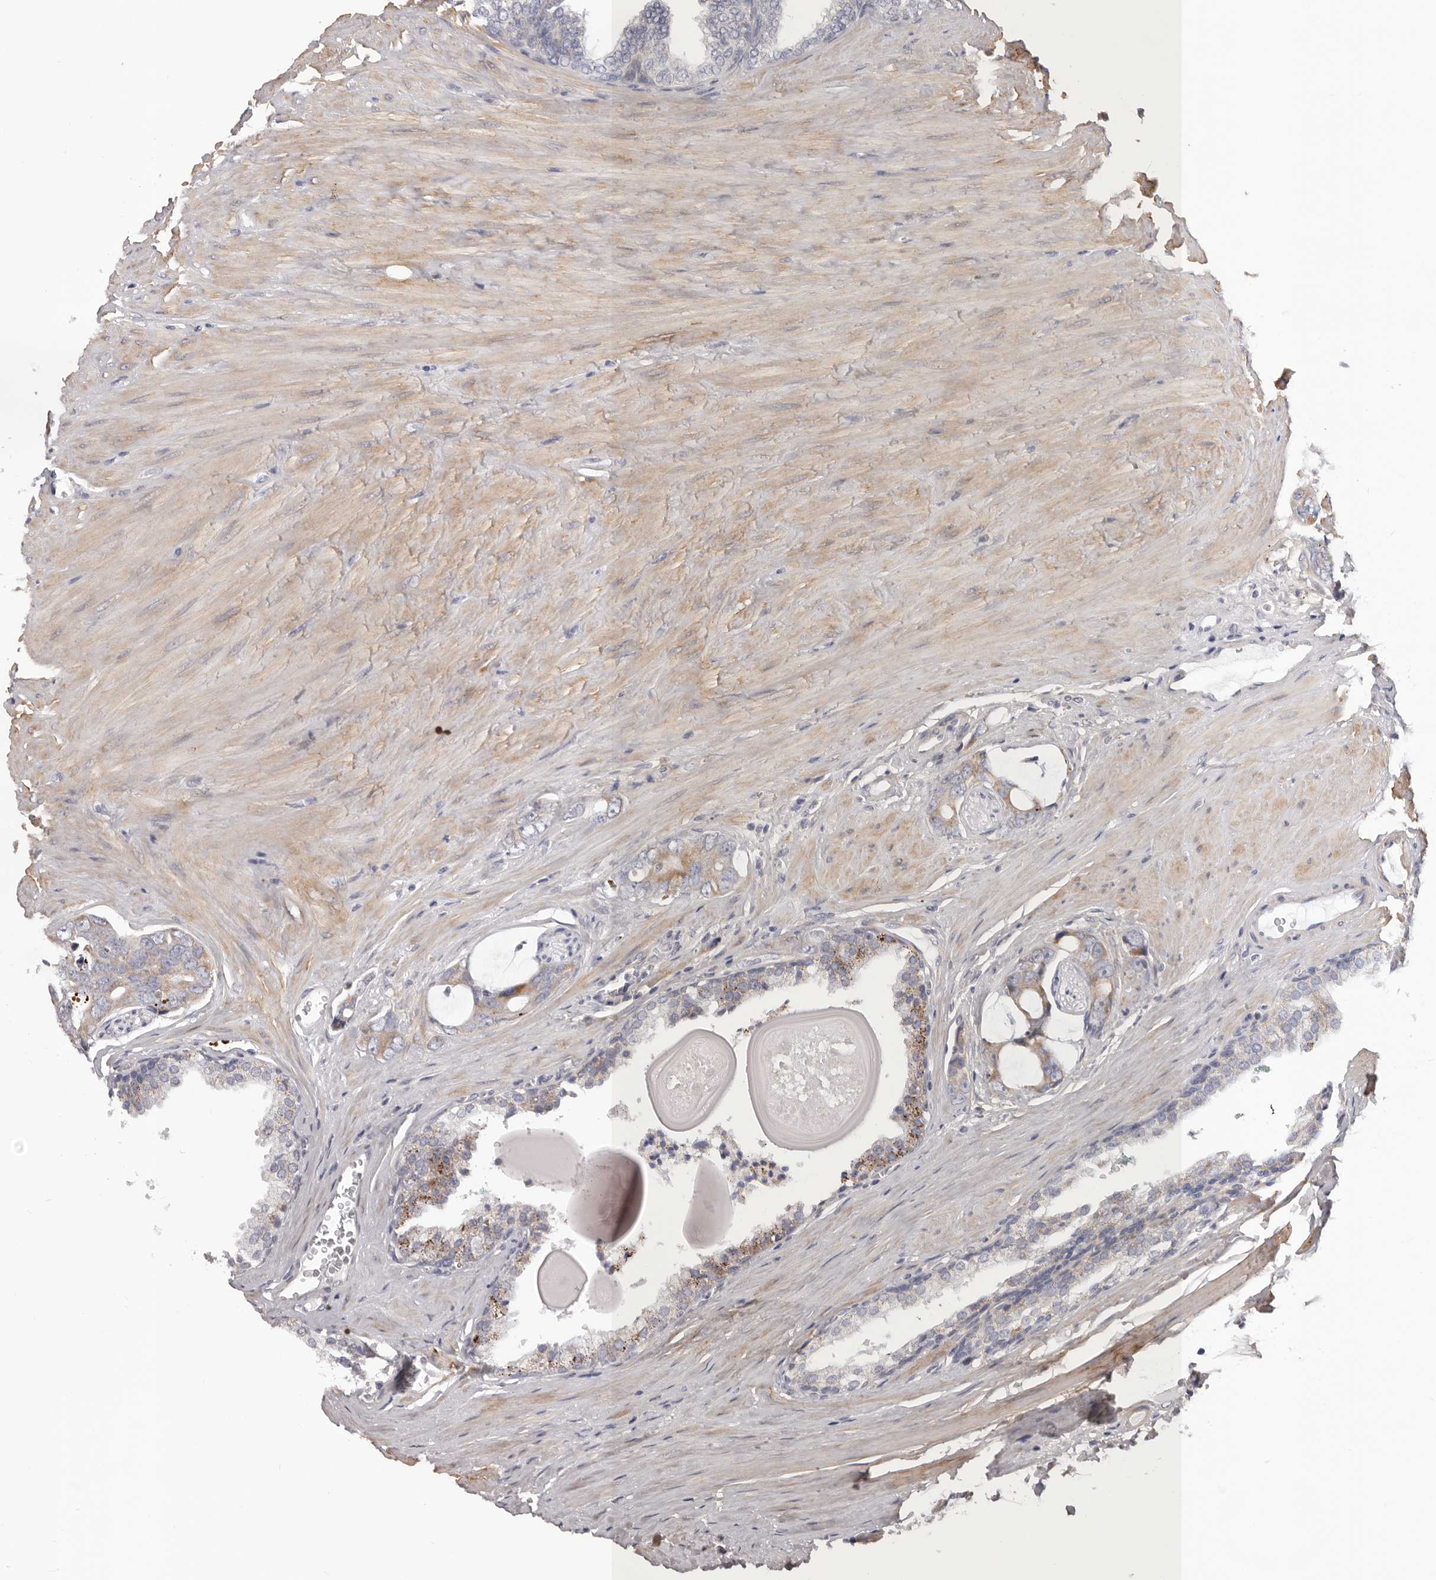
{"staining": {"intensity": "weak", "quantity": "25%-75%", "location": "cytoplasmic/membranous"}, "tissue": "prostate cancer", "cell_type": "Tumor cells", "image_type": "cancer", "snomed": [{"axis": "morphology", "description": "Adenocarcinoma, Medium grade"}, {"axis": "topography", "description": "Prostate"}], "caption": "A histopathology image of prostate cancer (adenocarcinoma (medium-grade)) stained for a protein demonstrates weak cytoplasmic/membranous brown staining in tumor cells.", "gene": "MRPS10", "patient": {"sex": "male", "age": 53}}